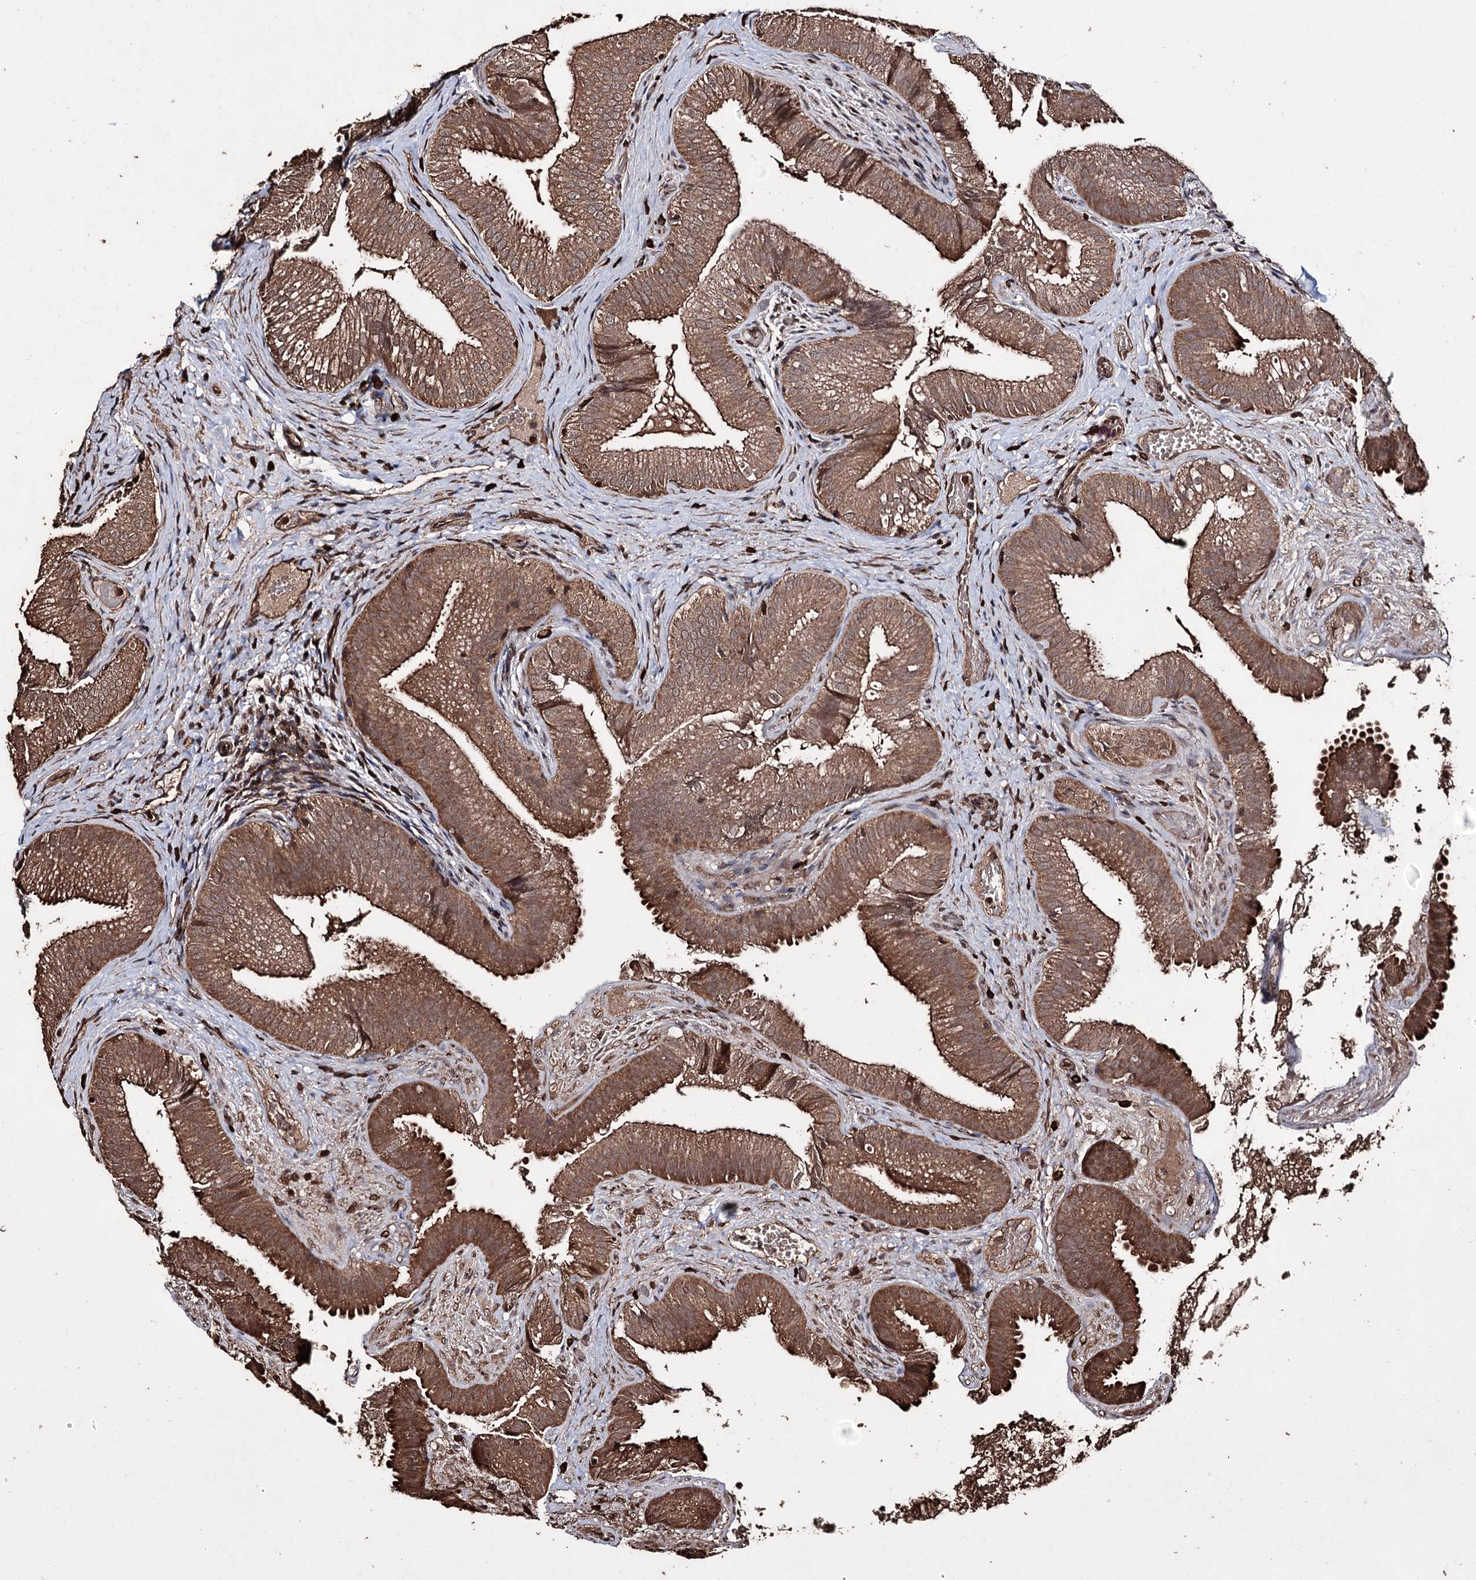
{"staining": {"intensity": "moderate", "quantity": ">75%", "location": "cytoplasmic/membranous"}, "tissue": "gallbladder", "cell_type": "Glandular cells", "image_type": "normal", "snomed": [{"axis": "morphology", "description": "Normal tissue, NOS"}, {"axis": "topography", "description": "Gallbladder"}], "caption": "Protein expression by immunohistochemistry displays moderate cytoplasmic/membranous positivity in approximately >75% of glandular cells in benign gallbladder.", "gene": "ZNF662", "patient": {"sex": "female", "age": 30}}